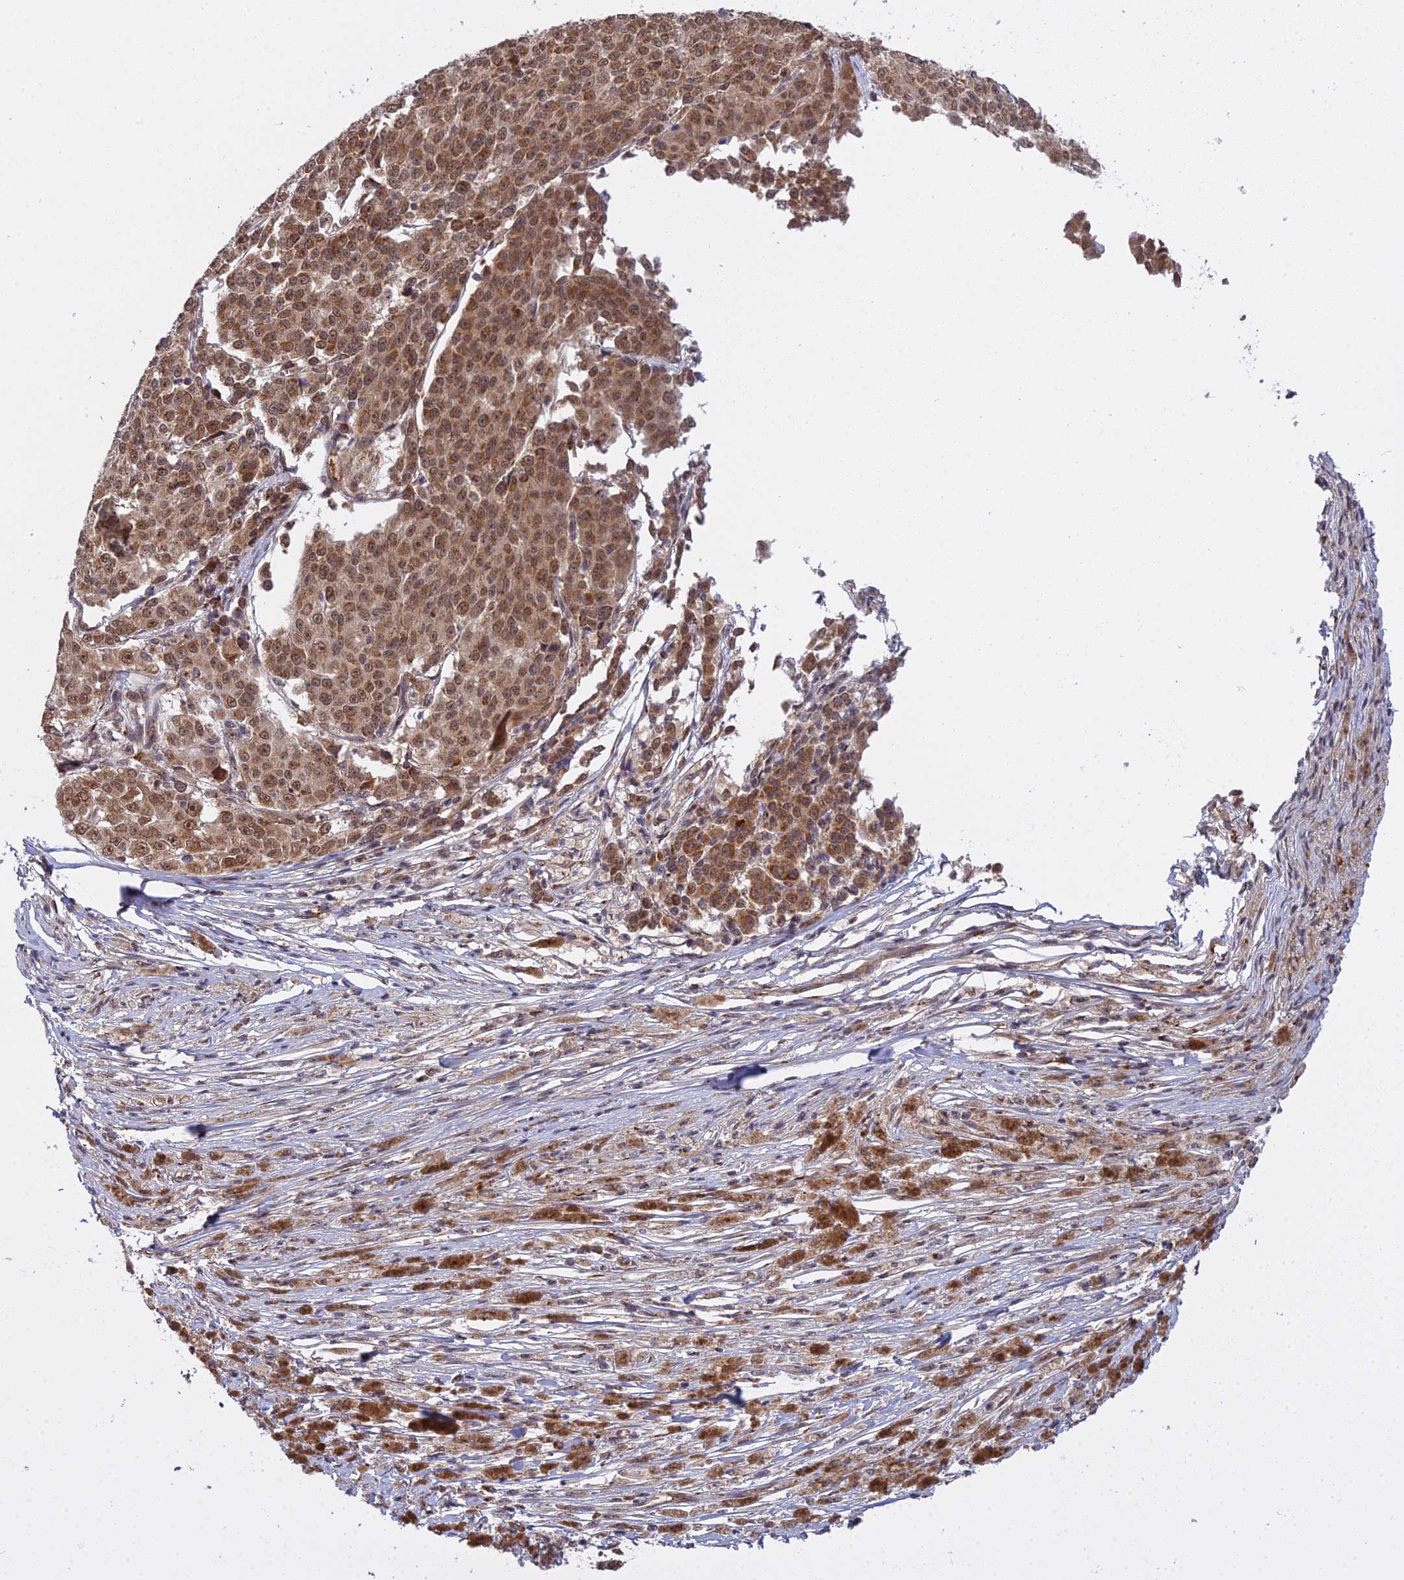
{"staining": {"intensity": "moderate", "quantity": ">75%", "location": "cytoplasmic/membranous,nuclear"}, "tissue": "melanoma", "cell_type": "Tumor cells", "image_type": "cancer", "snomed": [{"axis": "morphology", "description": "Malignant melanoma, NOS"}, {"axis": "topography", "description": "Skin"}], "caption": "A medium amount of moderate cytoplasmic/membranous and nuclear expression is identified in approximately >75% of tumor cells in malignant melanoma tissue. (brown staining indicates protein expression, while blue staining denotes nuclei).", "gene": "MEOX1", "patient": {"sex": "female", "age": 52}}